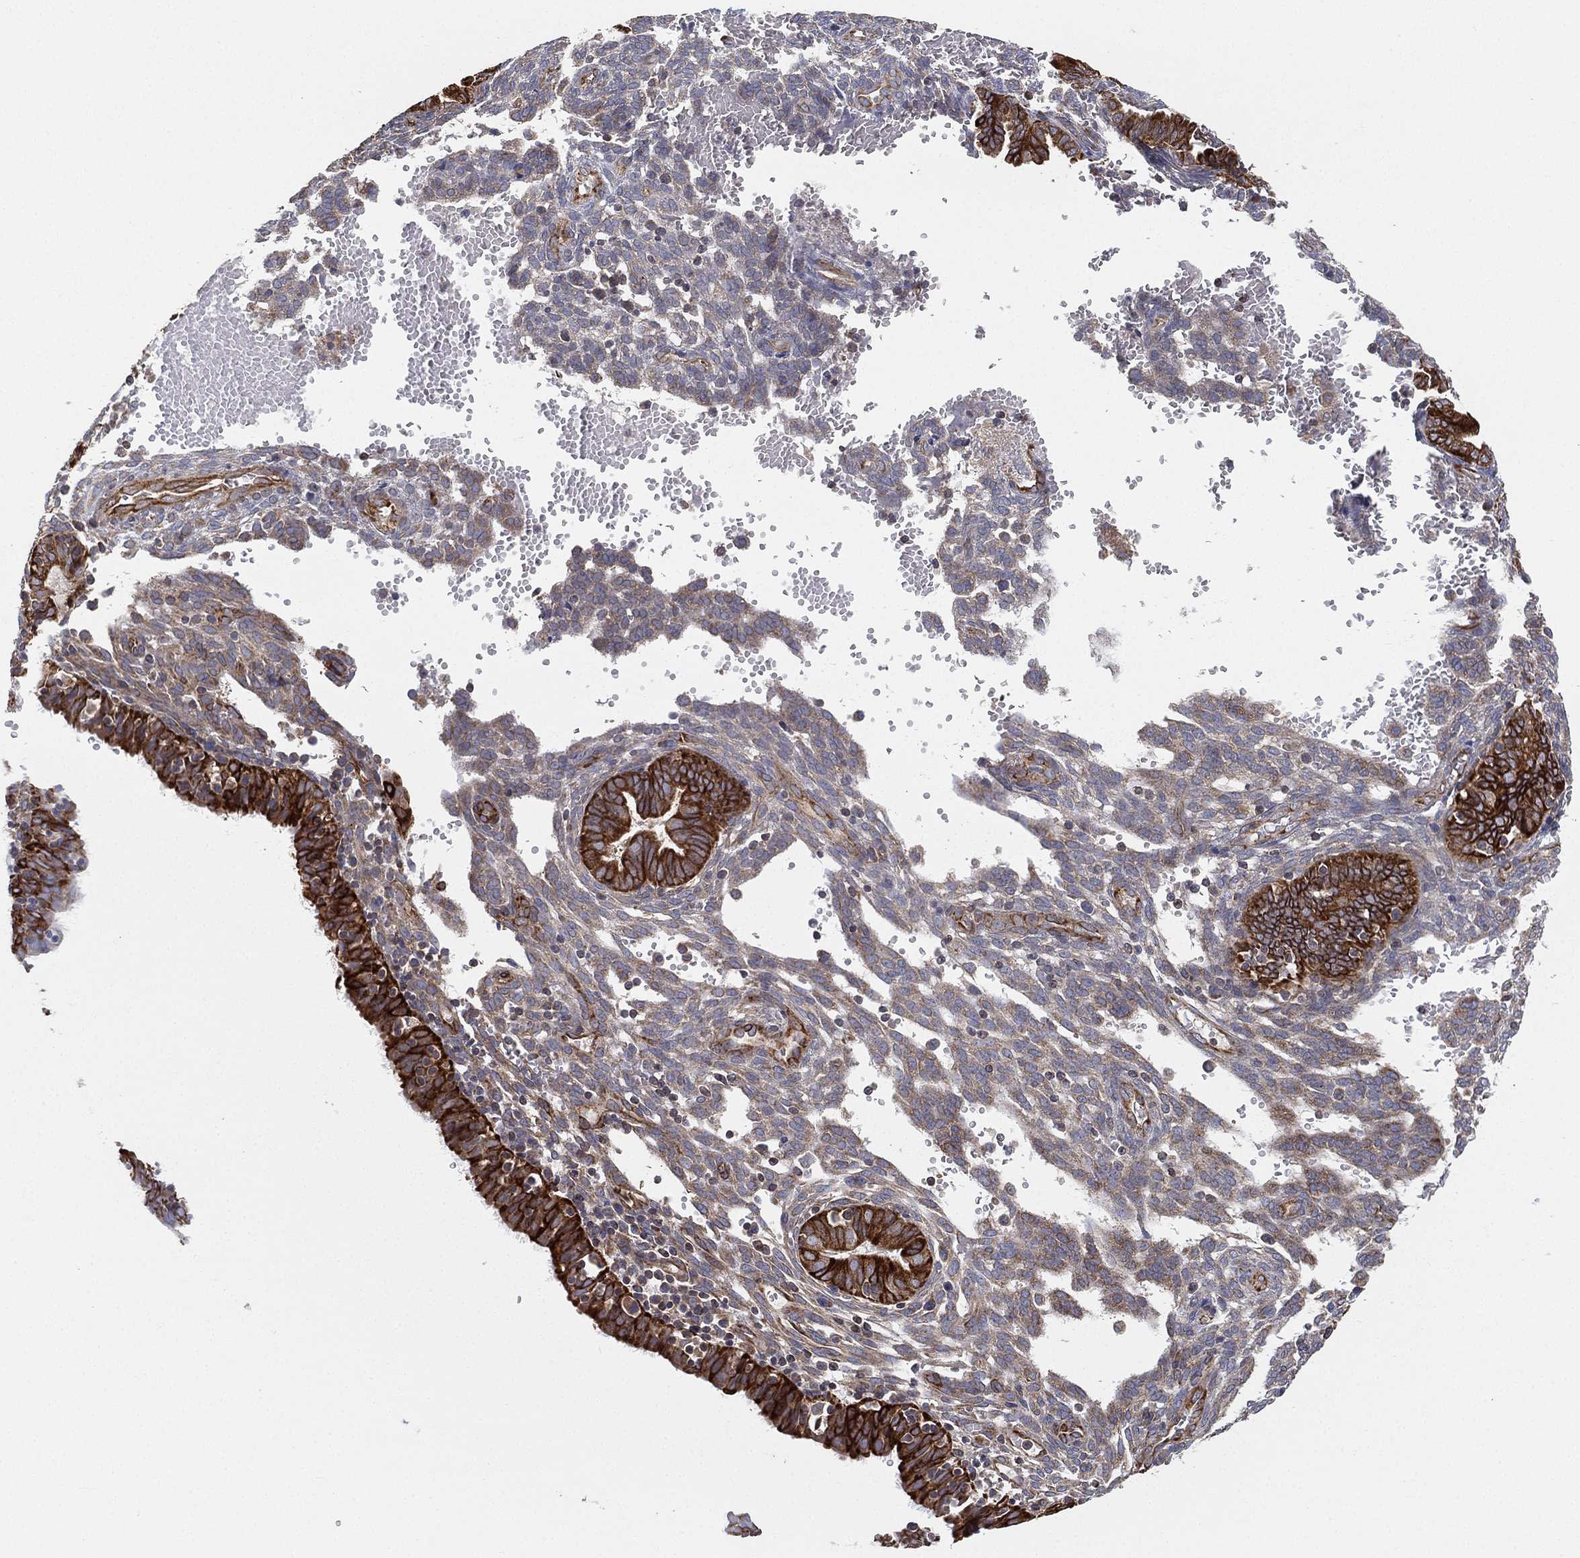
{"staining": {"intensity": "weak", "quantity": "<25%", "location": "cytoplasmic/membranous"}, "tissue": "endometrium", "cell_type": "Cells in endometrial stroma", "image_type": "normal", "snomed": [{"axis": "morphology", "description": "Normal tissue, NOS"}, {"axis": "topography", "description": "Endometrium"}], "caption": "Immunohistochemistry micrograph of normal endometrium: endometrium stained with DAB shows no significant protein expression in cells in endometrial stroma. The staining is performed using DAB (3,3'-diaminobenzidine) brown chromogen with nuclei counter-stained in using hematoxylin.", "gene": "CYB5B", "patient": {"sex": "female", "age": 42}}